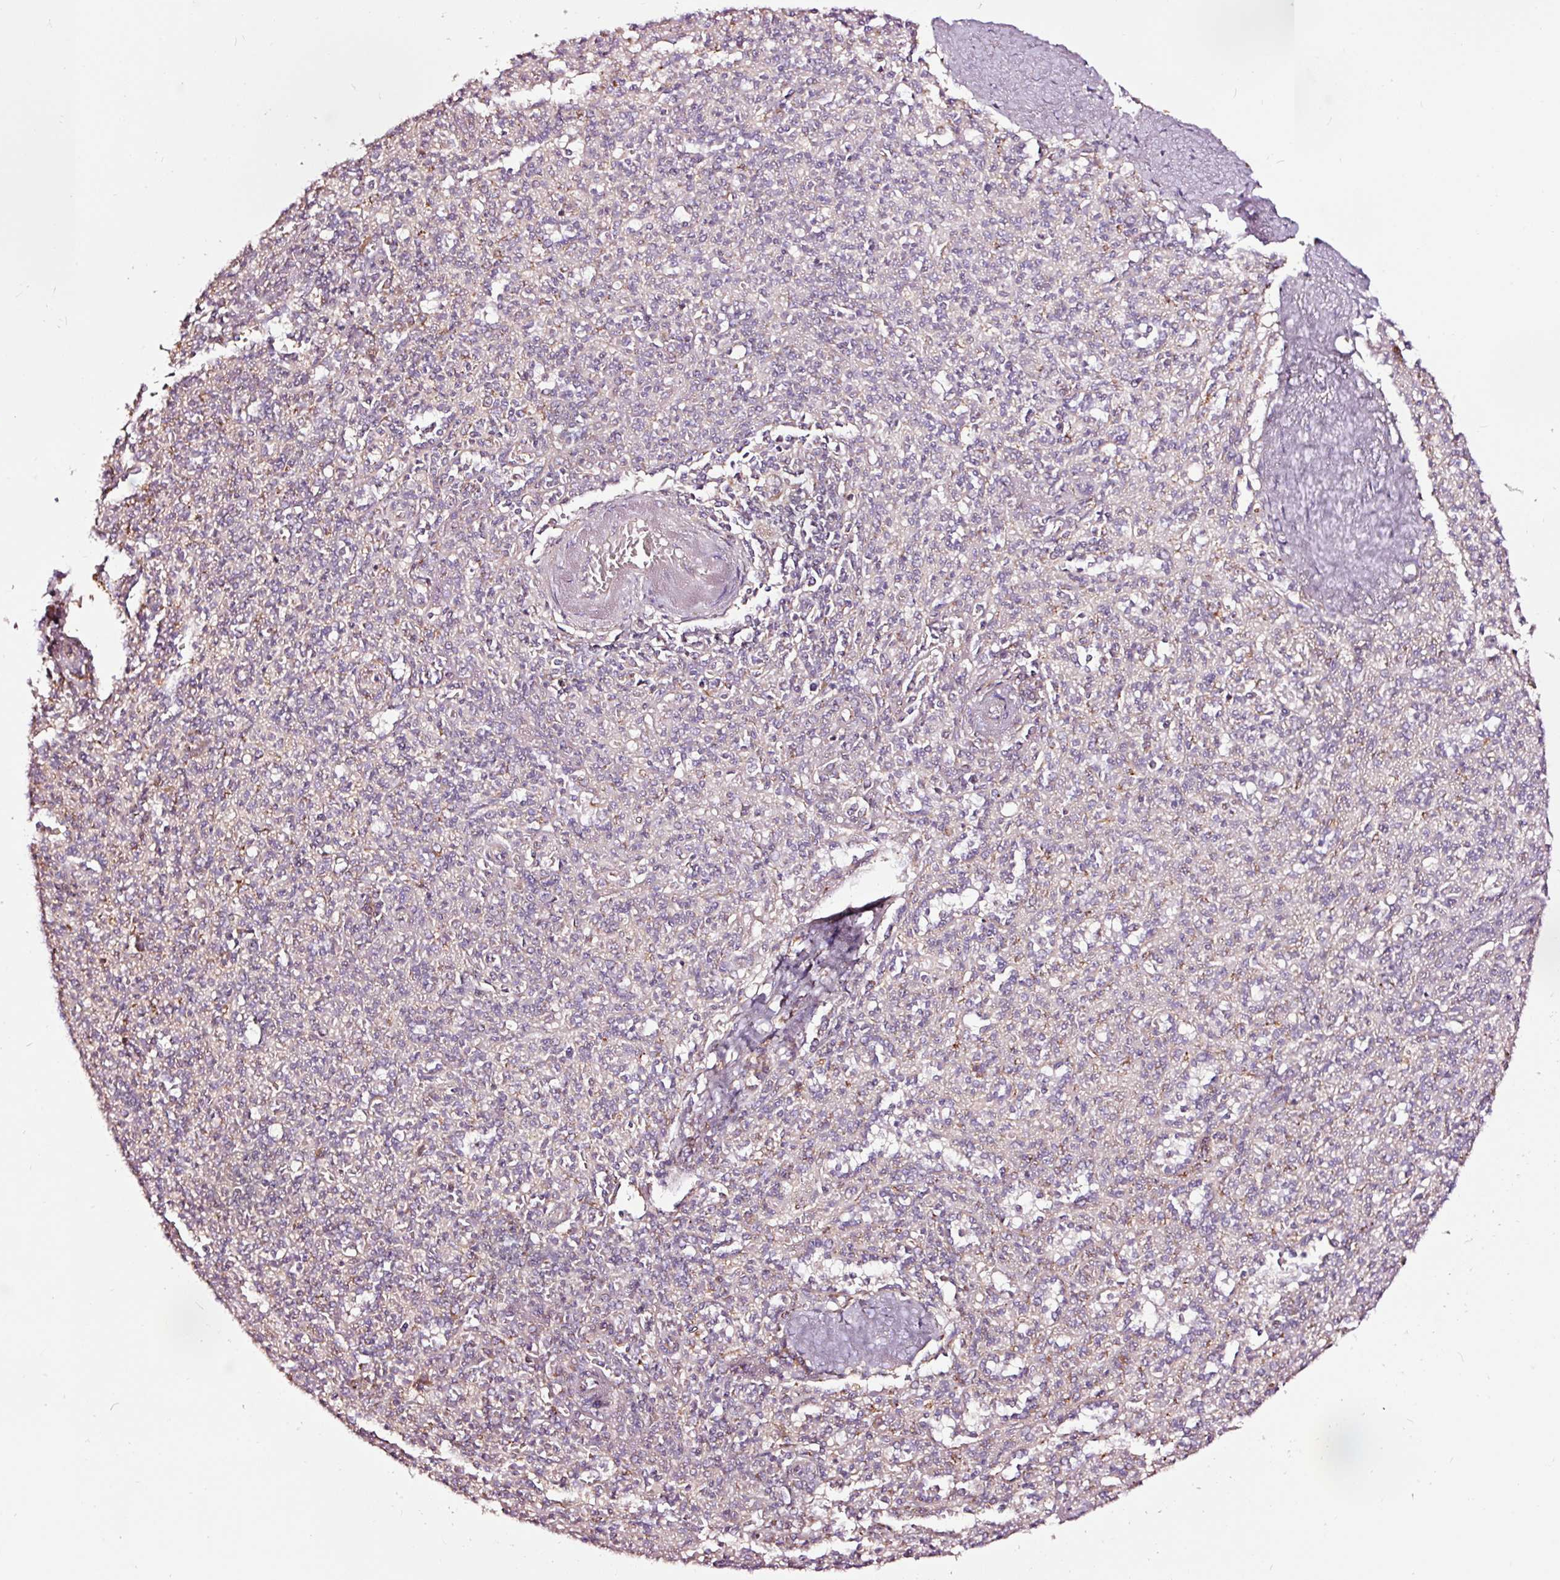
{"staining": {"intensity": "moderate", "quantity": "<25%", "location": "cytoplasmic/membranous"}, "tissue": "spleen", "cell_type": "Cells in red pulp", "image_type": "normal", "snomed": [{"axis": "morphology", "description": "Normal tissue, NOS"}, {"axis": "topography", "description": "Spleen"}], "caption": "Approximately <25% of cells in red pulp in unremarkable spleen show moderate cytoplasmic/membranous protein expression as visualized by brown immunohistochemical staining.", "gene": "TPM1", "patient": {"sex": "female", "age": 70}}